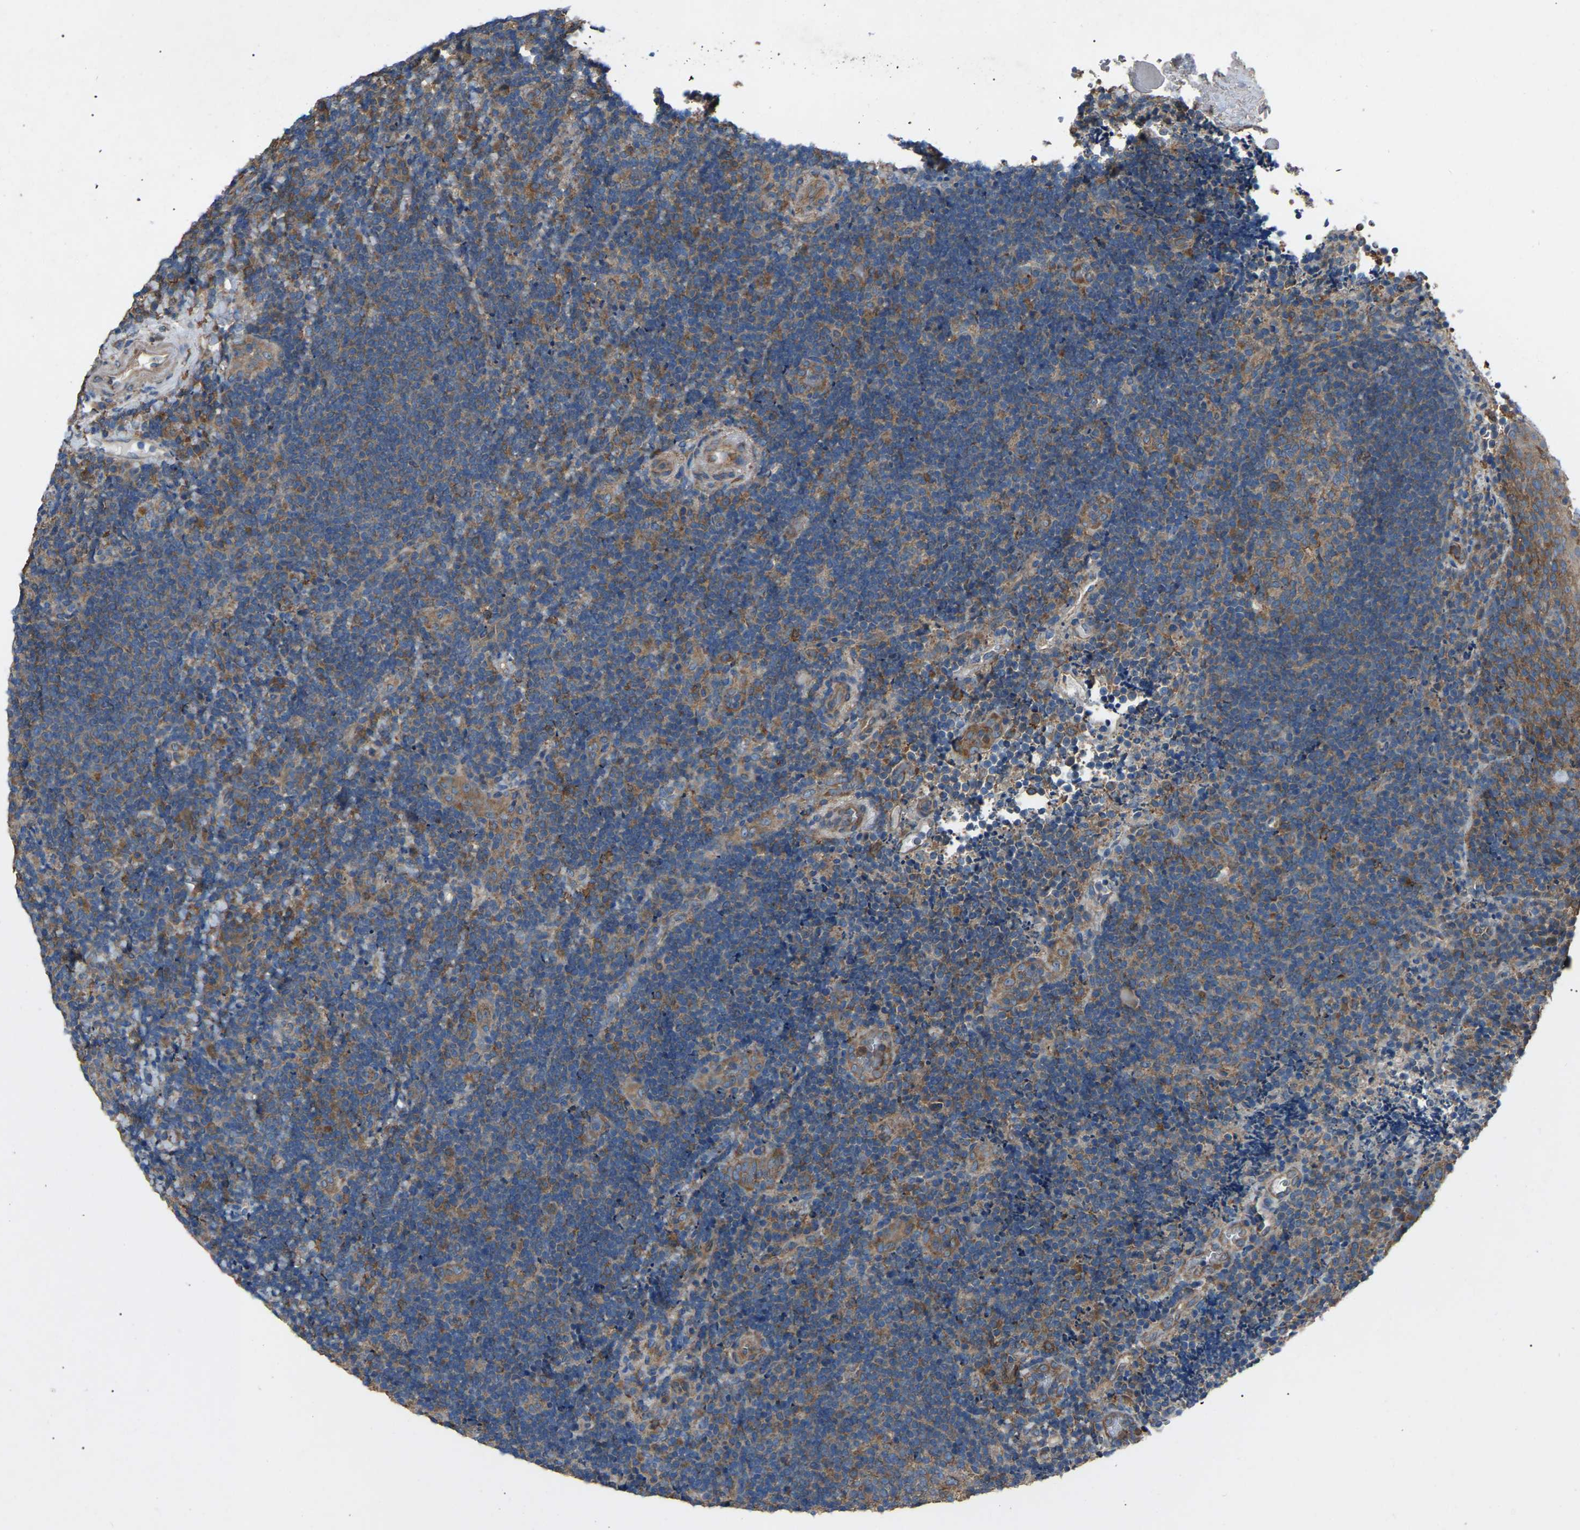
{"staining": {"intensity": "moderate", "quantity": ">75%", "location": "cytoplasmic/membranous"}, "tissue": "lymphoma", "cell_type": "Tumor cells", "image_type": "cancer", "snomed": [{"axis": "morphology", "description": "Malignant lymphoma, non-Hodgkin's type, High grade"}, {"axis": "topography", "description": "Tonsil"}], "caption": "Immunohistochemistry staining of high-grade malignant lymphoma, non-Hodgkin's type, which reveals medium levels of moderate cytoplasmic/membranous staining in approximately >75% of tumor cells indicating moderate cytoplasmic/membranous protein positivity. The staining was performed using DAB (brown) for protein detection and nuclei were counterstained in hematoxylin (blue).", "gene": "AIMP1", "patient": {"sex": "female", "age": 36}}